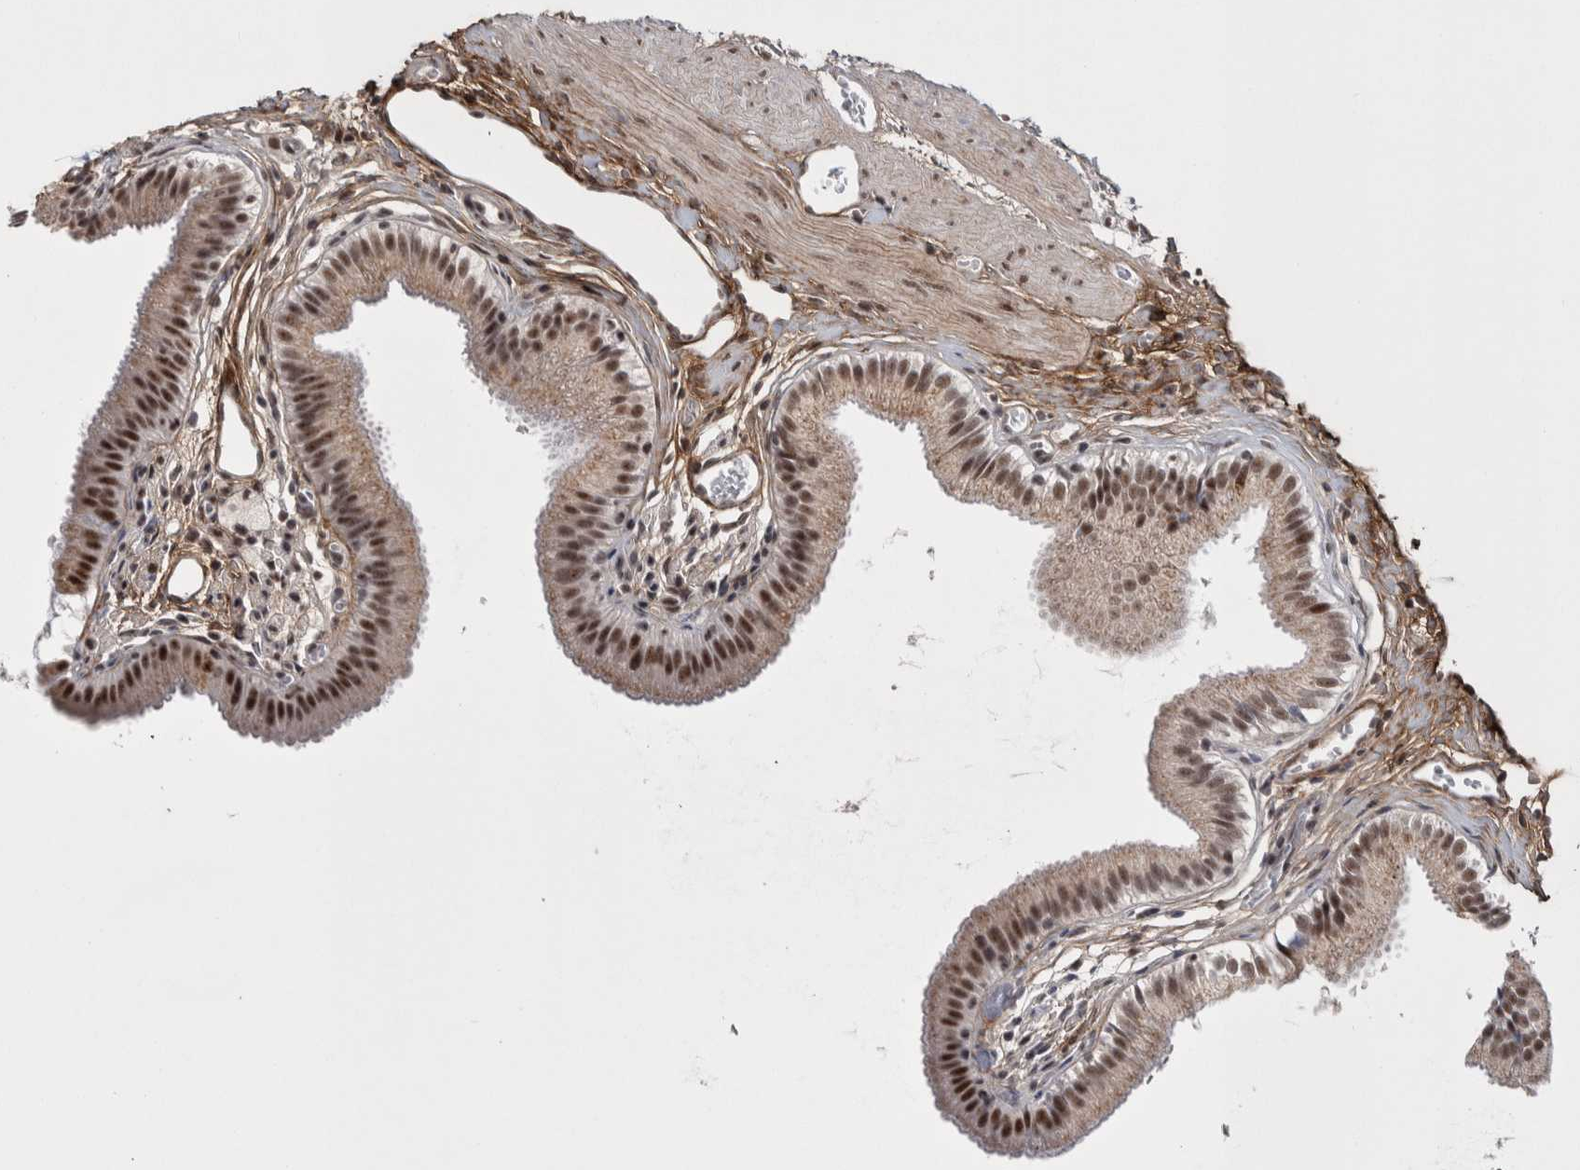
{"staining": {"intensity": "strong", "quantity": ">75%", "location": "cytoplasmic/membranous,nuclear"}, "tissue": "gallbladder", "cell_type": "Glandular cells", "image_type": "normal", "snomed": [{"axis": "morphology", "description": "Normal tissue, NOS"}, {"axis": "topography", "description": "Gallbladder"}], "caption": "Protein expression analysis of normal gallbladder exhibits strong cytoplasmic/membranous,nuclear positivity in approximately >75% of glandular cells.", "gene": "ASPN", "patient": {"sex": "female", "age": 26}}